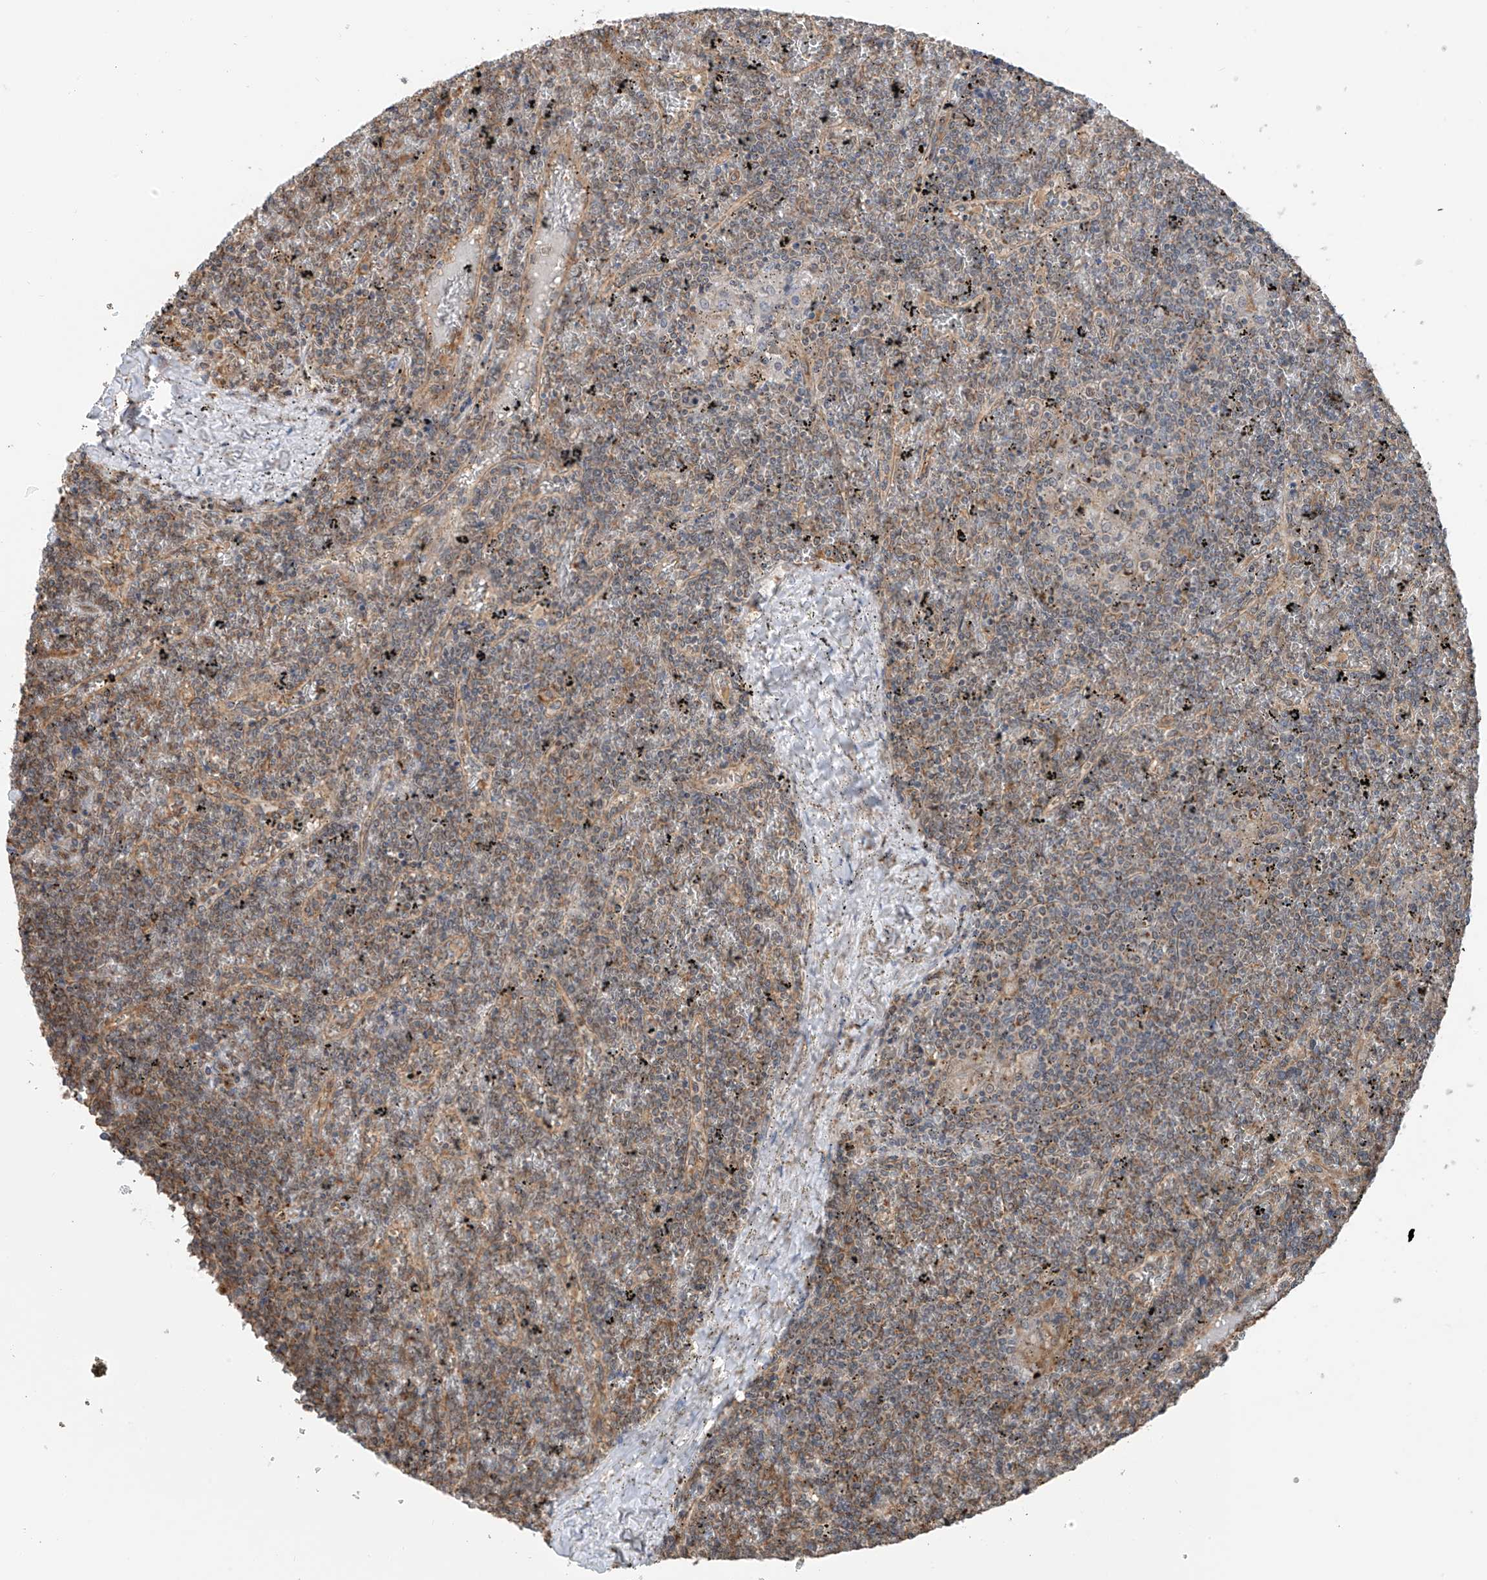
{"staining": {"intensity": "weak", "quantity": "25%-75%", "location": "cytoplasmic/membranous"}, "tissue": "lymphoma", "cell_type": "Tumor cells", "image_type": "cancer", "snomed": [{"axis": "morphology", "description": "Malignant lymphoma, non-Hodgkin's type, Low grade"}, {"axis": "topography", "description": "Spleen"}], "caption": "Immunohistochemical staining of low-grade malignant lymphoma, non-Hodgkin's type displays weak cytoplasmic/membranous protein staining in about 25%-75% of tumor cells.", "gene": "ZNF189", "patient": {"sex": "female", "age": 19}}